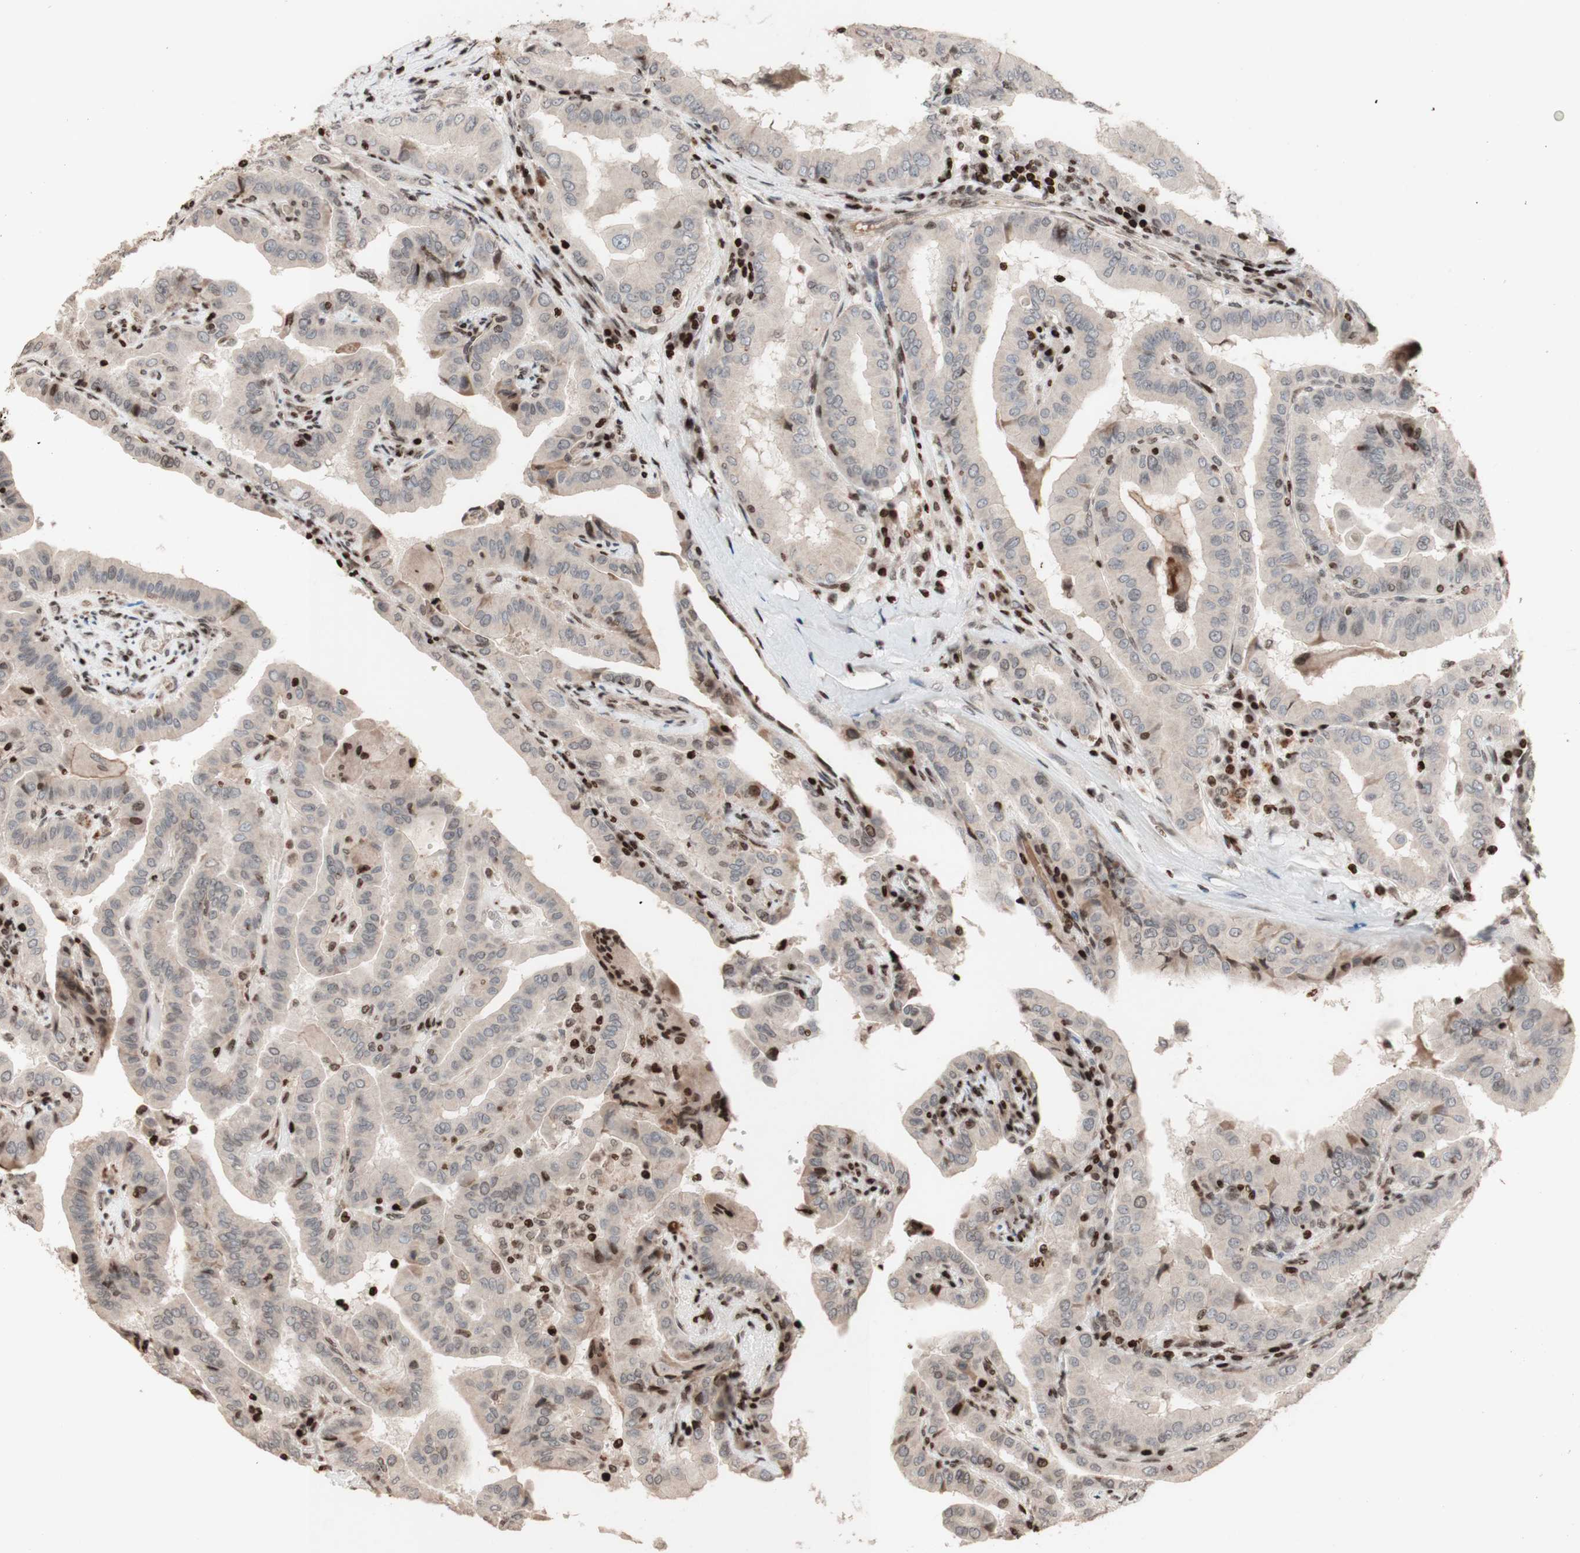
{"staining": {"intensity": "weak", "quantity": ">75%", "location": "cytoplasmic/membranous"}, "tissue": "thyroid cancer", "cell_type": "Tumor cells", "image_type": "cancer", "snomed": [{"axis": "morphology", "description": "Papillary adenocarcinoma, NOS"}, {"axis": "topography", "description": "Thyroid gland"}], "caption": "An image showing weak cytoplasmic/membranous positivity in approximately >75% of tumor cells in papillary adenocarcinoma (thyroid), as visualized by brown immunohistochemical staining.", "gene": "POLA1", "patient": {"sex": "male", "age": 33}}